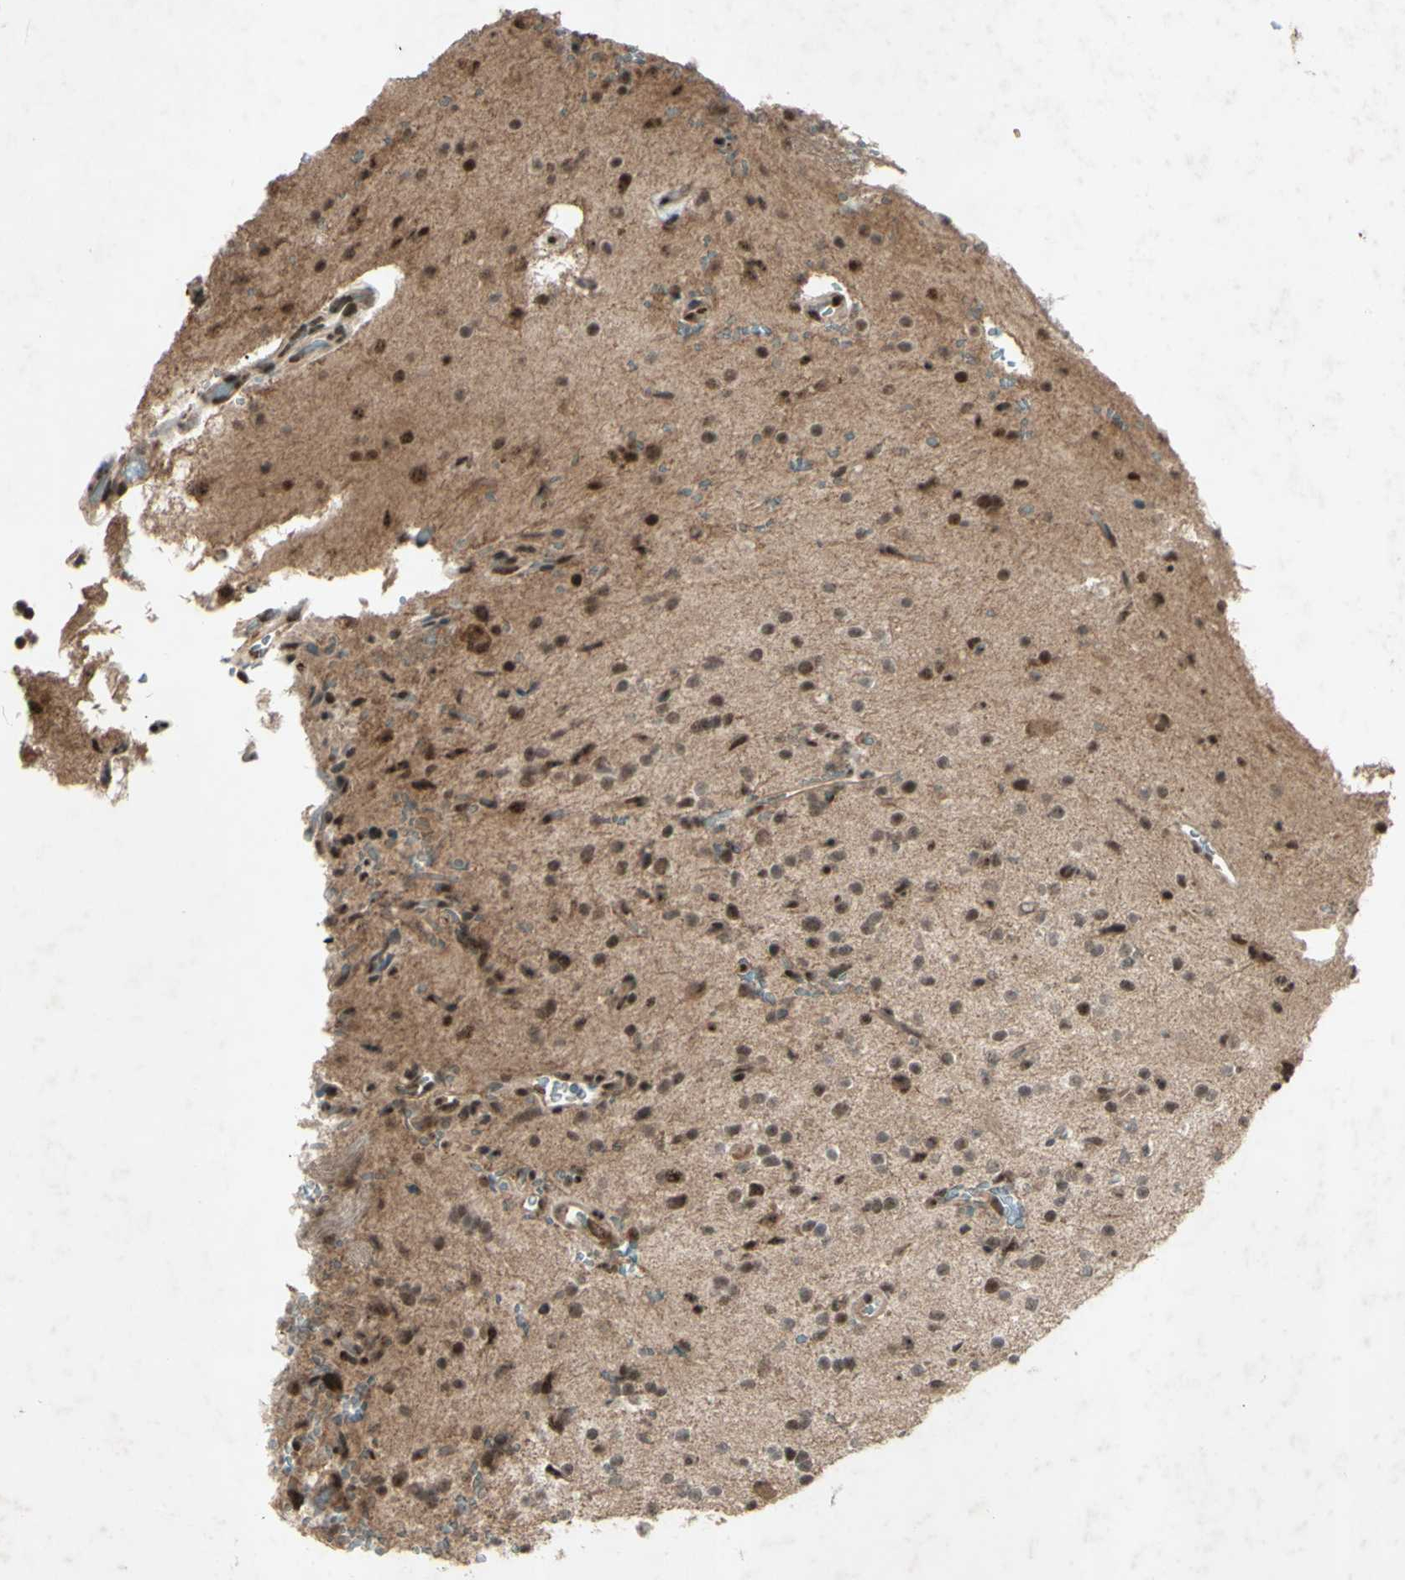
{"staining": {"intensity": "strong", "quantity": "25%-75%", "location": "nuclear"}, "tissue": "glioma", "cell_type": "Tumor cells", "image_type": "cancer", "snomed": [{"axis": "morphology", "description": "Glioma, malignant, High grade"}, {"axis": "topography", "description": "Brain"}], "caption": "Malignant high-grade glioma tissue reveals strong nuclear staining in approximately 25%-75% of tumor cells", "gene": "SNW1", "patient": {"sex": "male", "age": 47}}